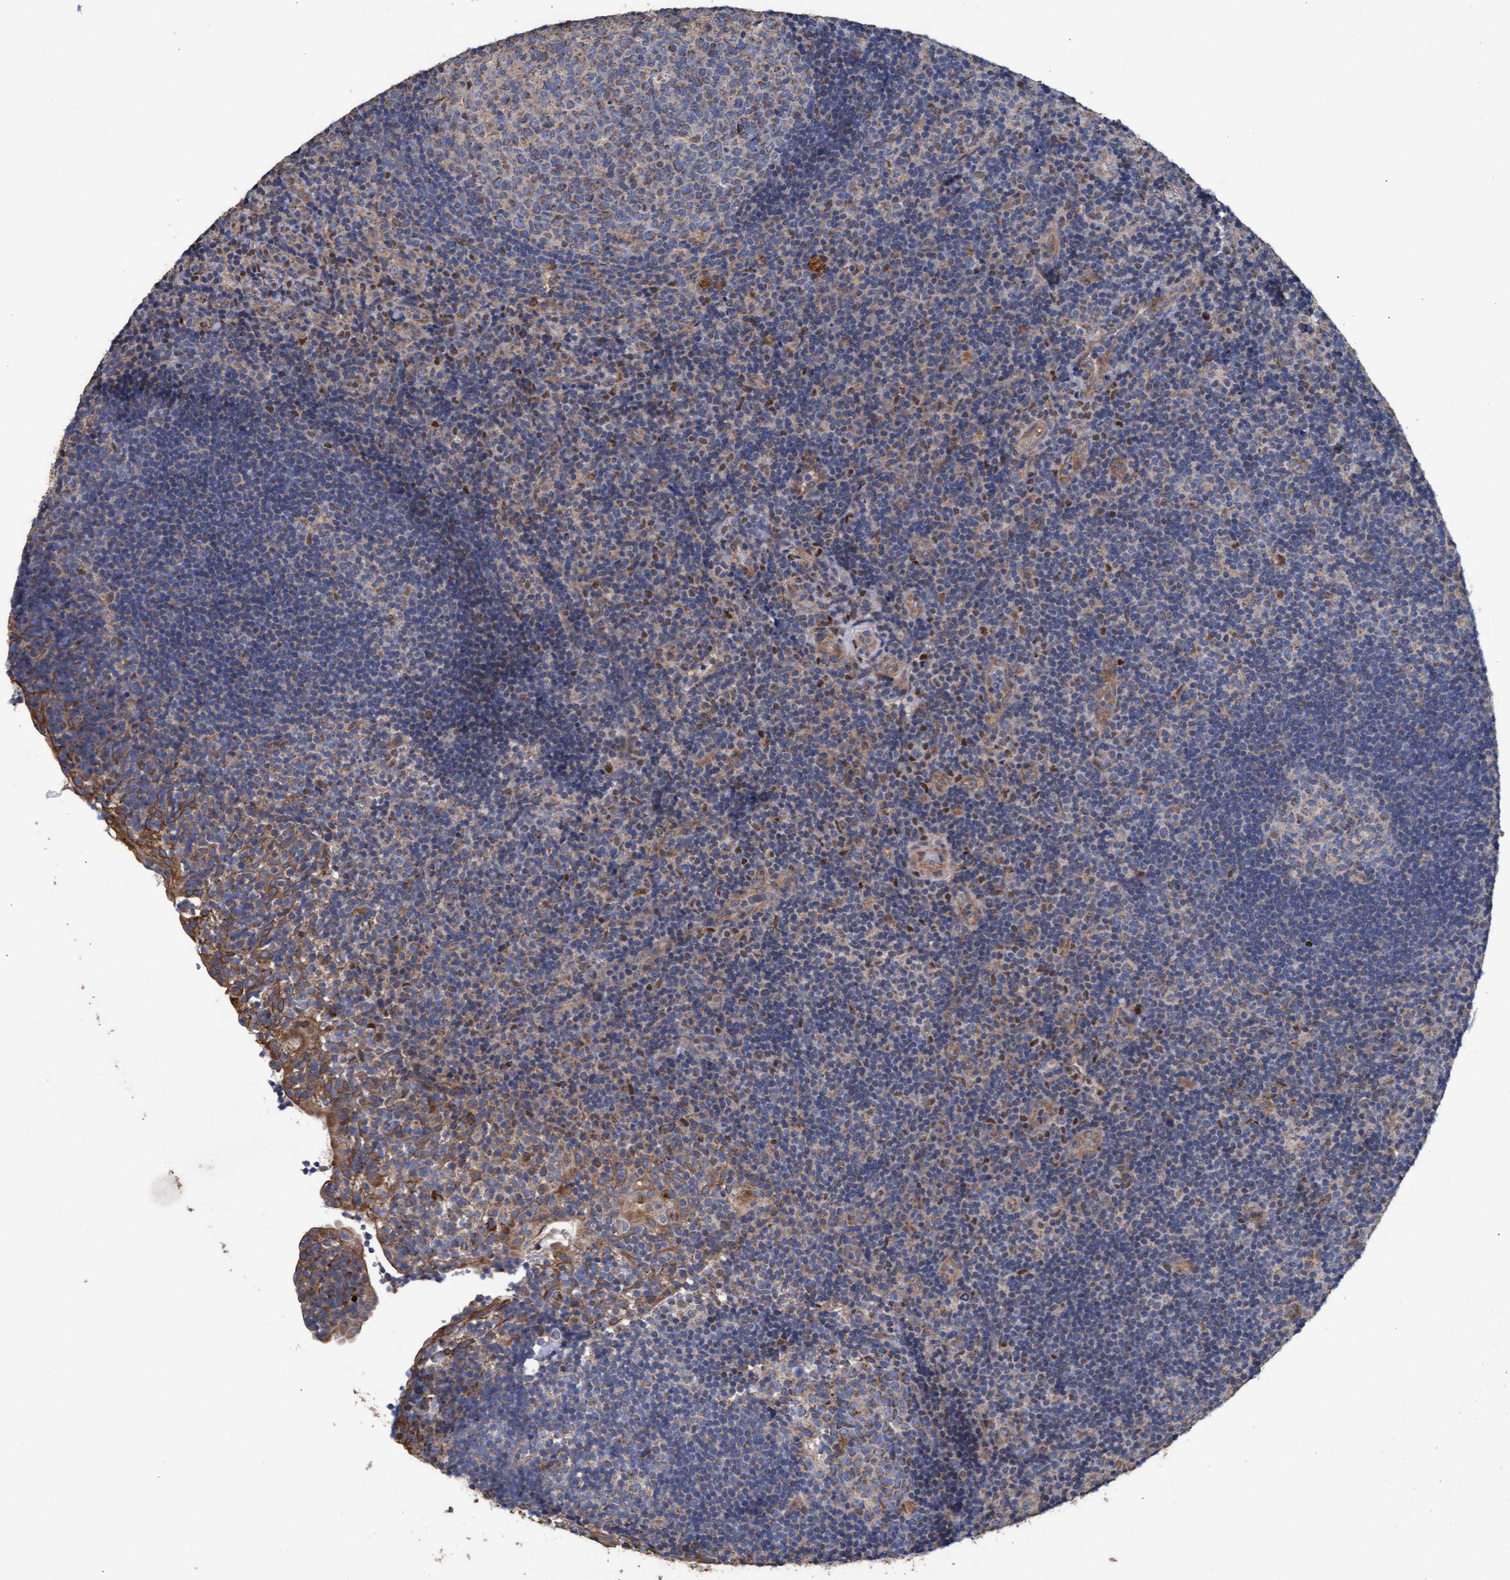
{"staining": {"intensity": "weak", "quantity": "25%-75%", "location": "cytoplasmic/membranous"}, "tissue": "tonsil", "cell_type": "Germinal center cells", "image_type": "normal", "snomed": [{"axis": "morphology", "description": "Normal tissue, NOS"}, {"axis": "topography", "description": "Tonsil"}], "caption": "The photomicrograph reveals immunohistochemical staining of unremarkable tonsil. There is weak cytoplasmic/membranous positivity is identified in approximately 25%-75% of germinal center cells. Using DAB (brown) and hematoxylin (blue) stains, captured at high magnification using brightfield microscopy.", "gene": "MRPL38", "patient": {"sex": "female", "age": 40}}